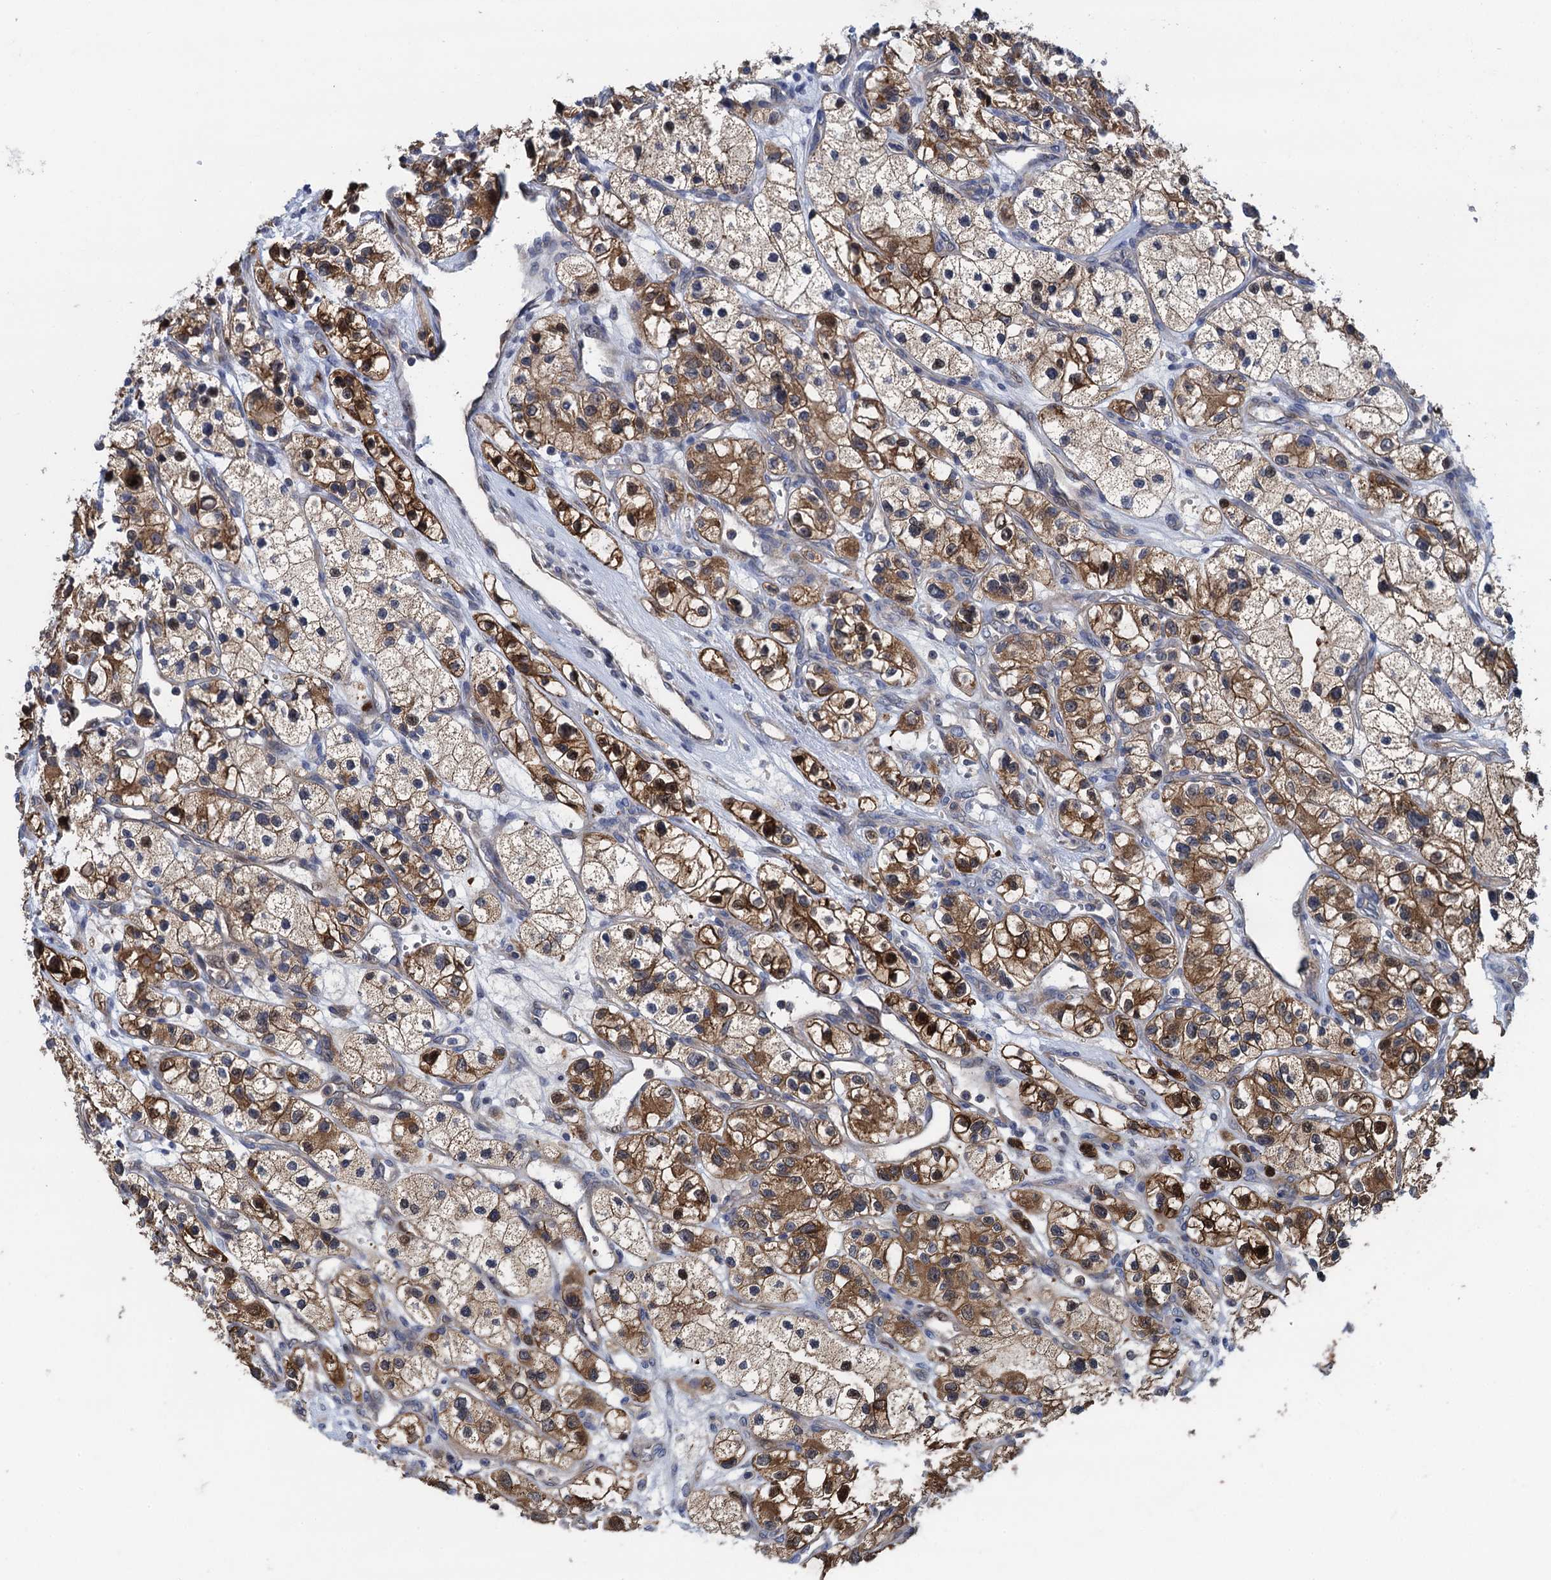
{"staining": {"intensity": "moderate", "quantity": ">75%", "location": "cytoplasmic/membranous,nuclear"}, "tissue": "renal cancer", "cell_type": "Tumor cells", "image_type": "cancer", "snomed": [{"axis": "morphology", "description": "Adenocarcinoma, NOS"}, {"axis": "topography", "description": "Kidney"}], "caption": "Immunohistochemistry (DAB (3,3'-diaminobenzidine)) staining of human renal cancer (adenocarcinoma) shows moderate cytoplasmic/membranous and nuclear protein expression in about >75% of tumor cells.", "gene": "CNTN5", "patient": {"sex": "female", "age": 57}}